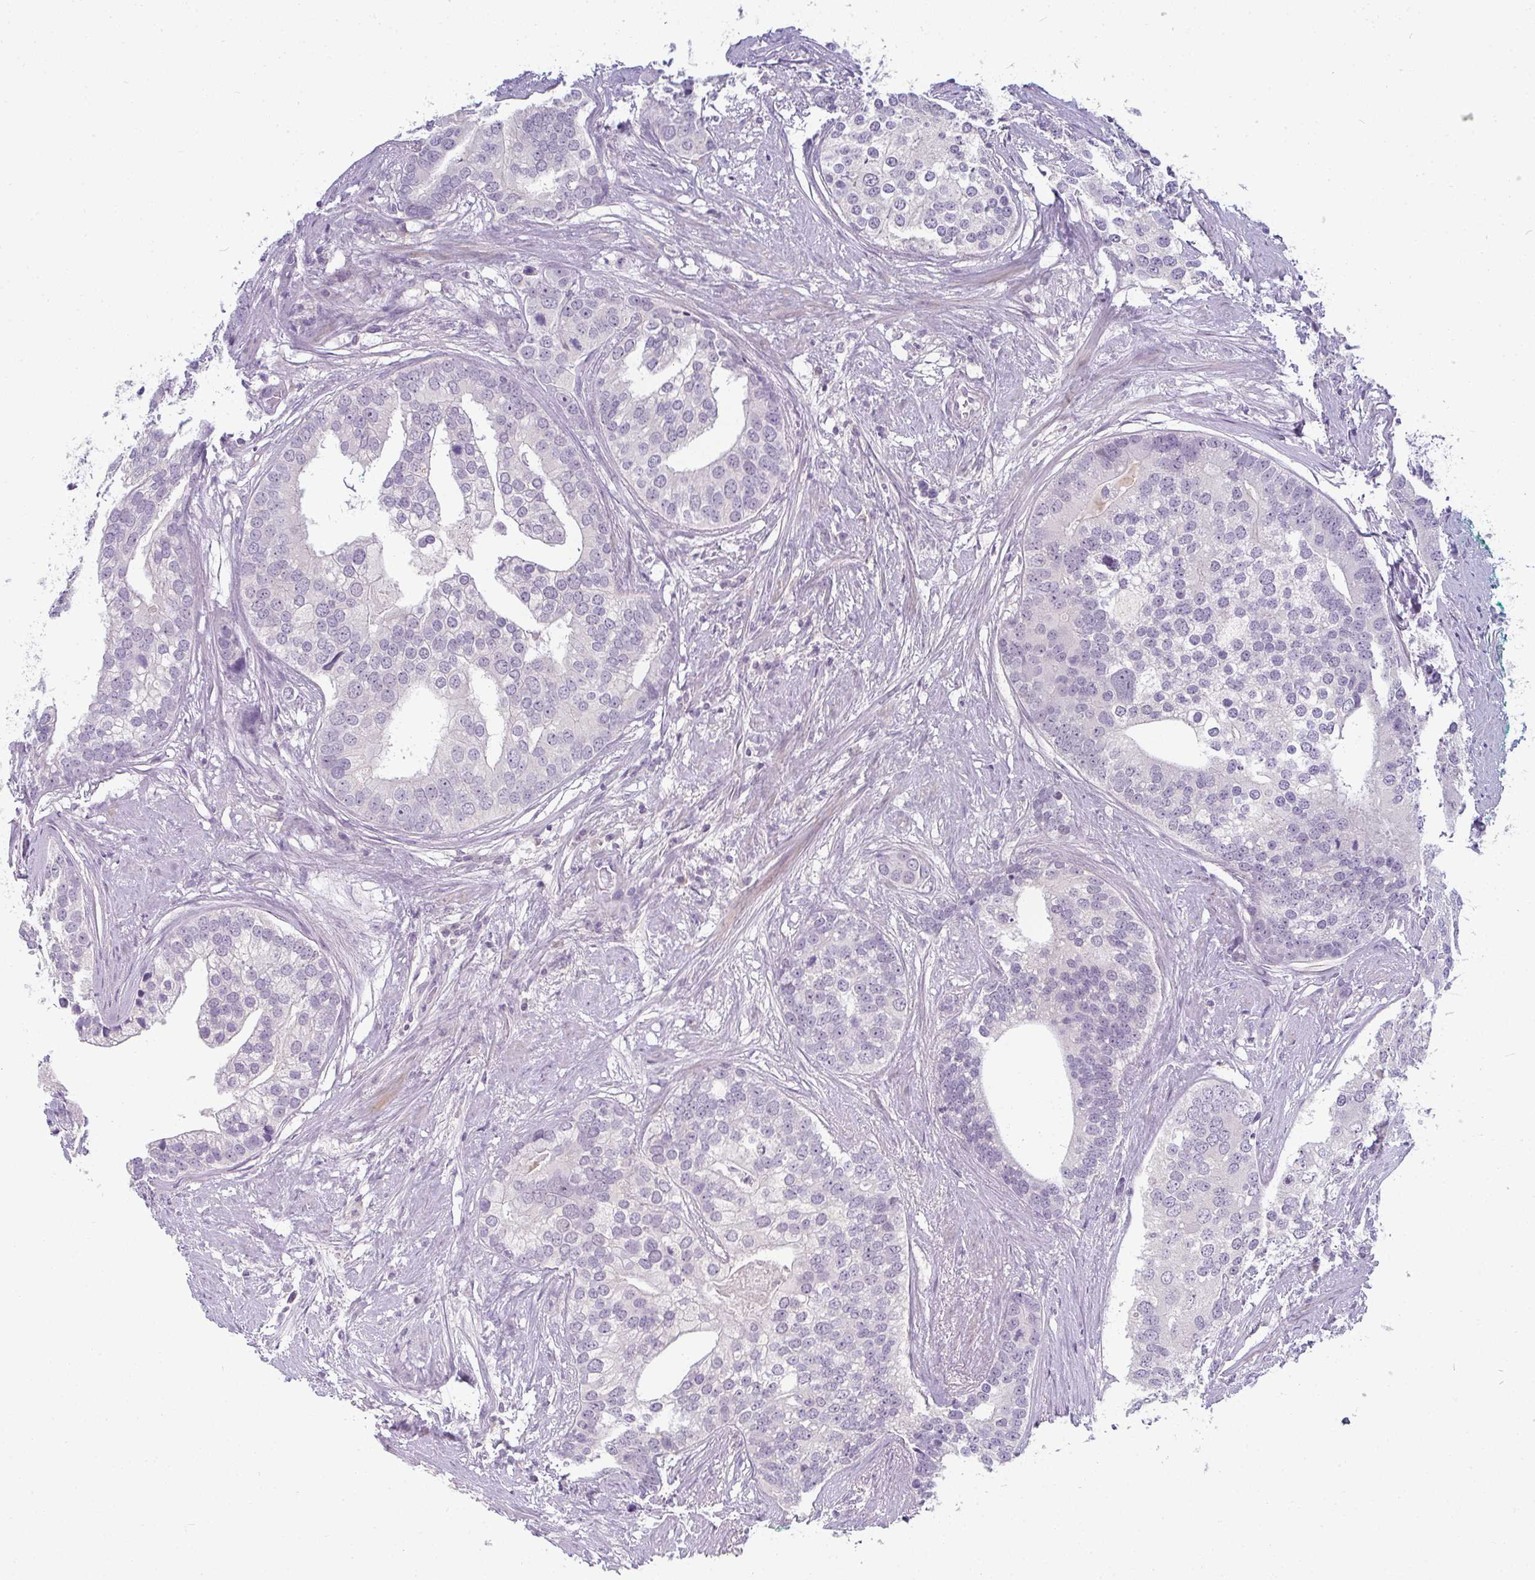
{"staining": {"intensity": "negative", "quantity": "none", "location": "none"}, "tissue": "prostate cancer", "cell_type": "Tumor cells", "image_type": "cancer", "snomed": [{"axis": "morphology", "description": "Adenocarcinoma, High grade"}, {"axis": "topography", "description": "Prostate"}], "caption": "Tumor cells show no significant protein expression in prostate cancer.", "gene": "PPFIA4", "patient": {"sex": "male", "age": 62}}